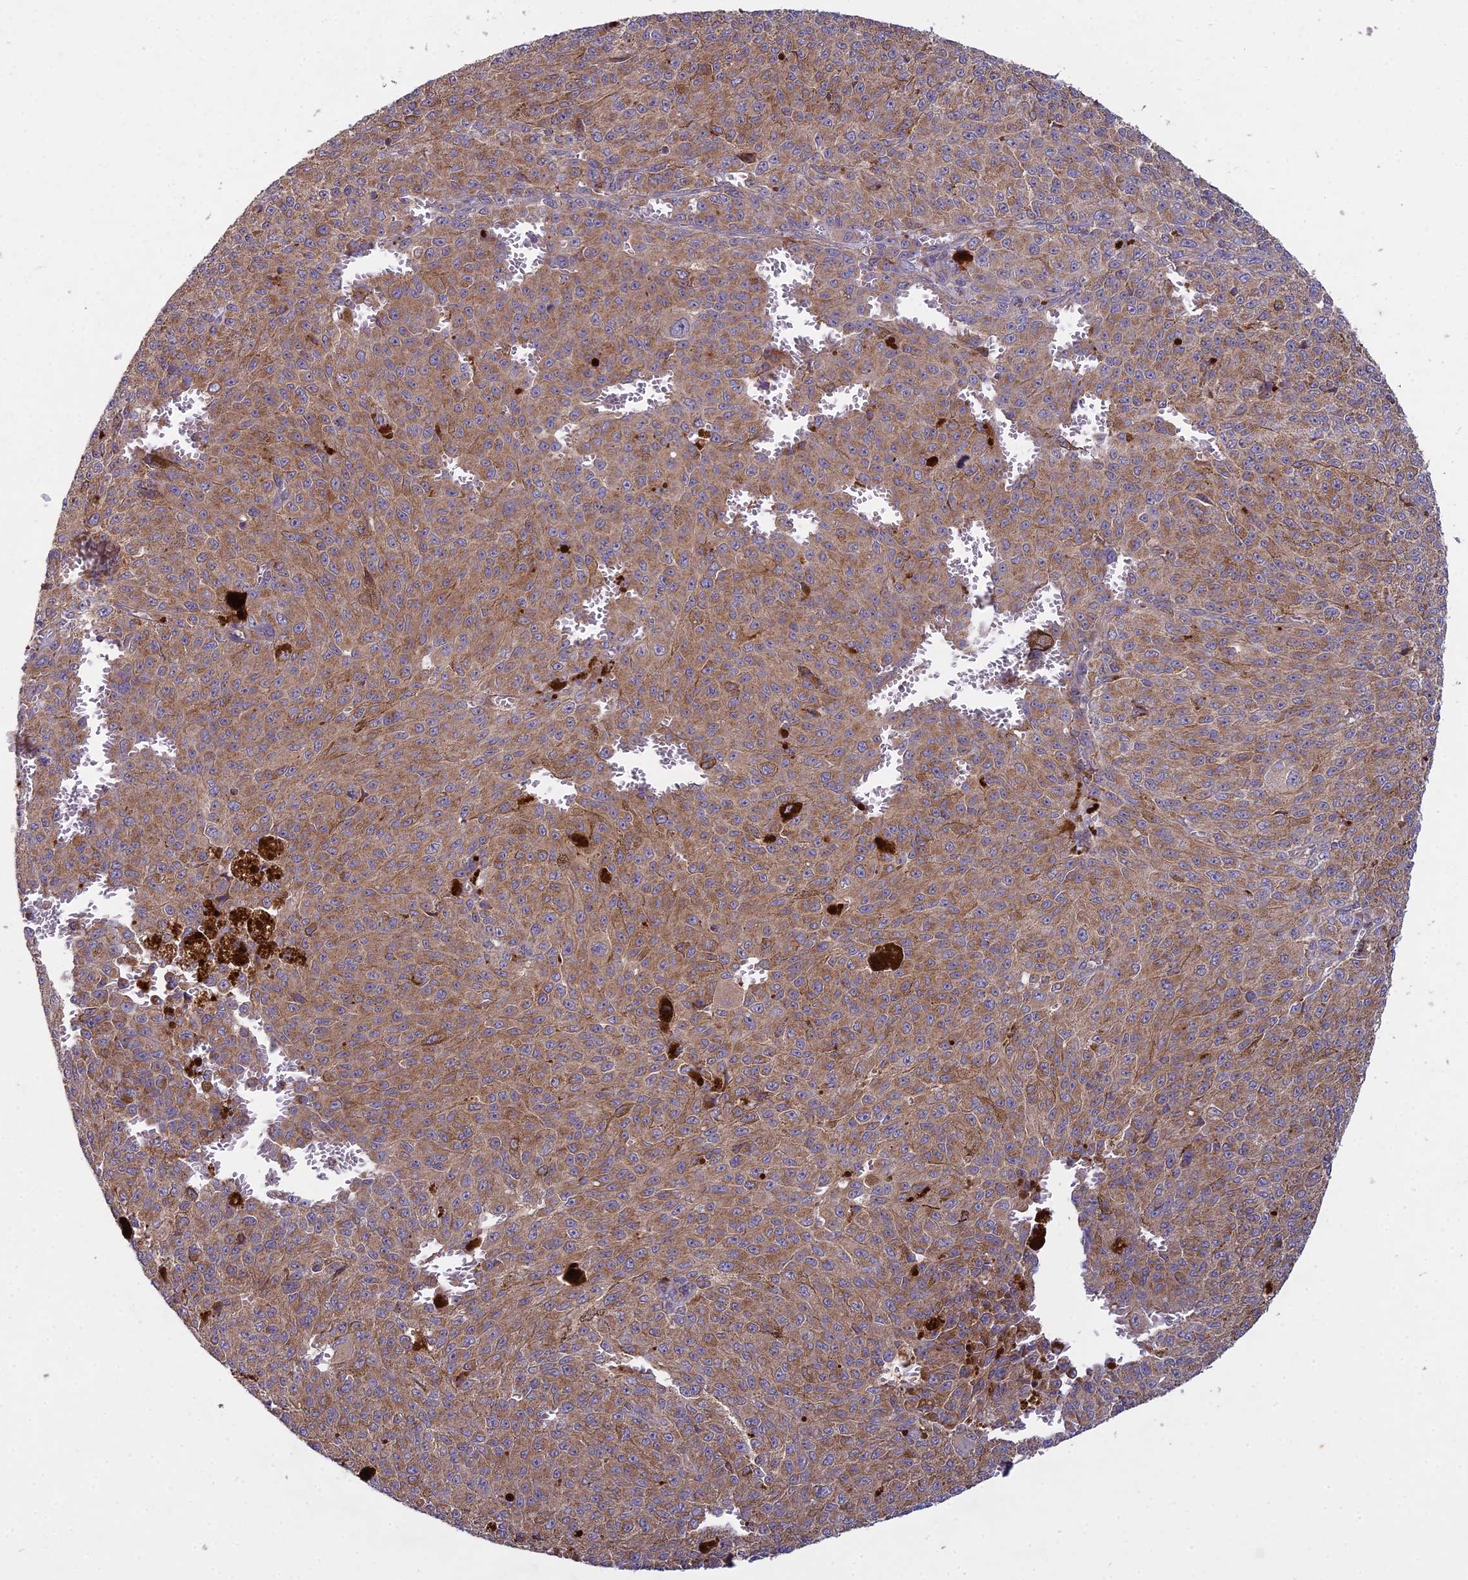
{"staining": {"intensity": "moderate", "quantity": ">75%", "location": "cytoplasmic/membranous"}, "tissue": "melanoma", "cell_type": "Tumor cells", "image_type": "cancer", "snomed": [{"axis": "morphology", "description": "Malignant melanoma, NOS"}, {"axis": "topography", "description": "Skin"}], "caption": "A high-resolution image shows IHC staining of melanoma, which exhibits moderate cytoplasmic/membranous positivity in approximately >75% of tumor cells. The staining was performed using DAB (3,3'-diaminobenzidine), with brown indicating positive protein expression. Nuclei are stained blue with hematoxylin.", "gene": "CCDC167", "patient": {"sex": "female", "age": 52}}